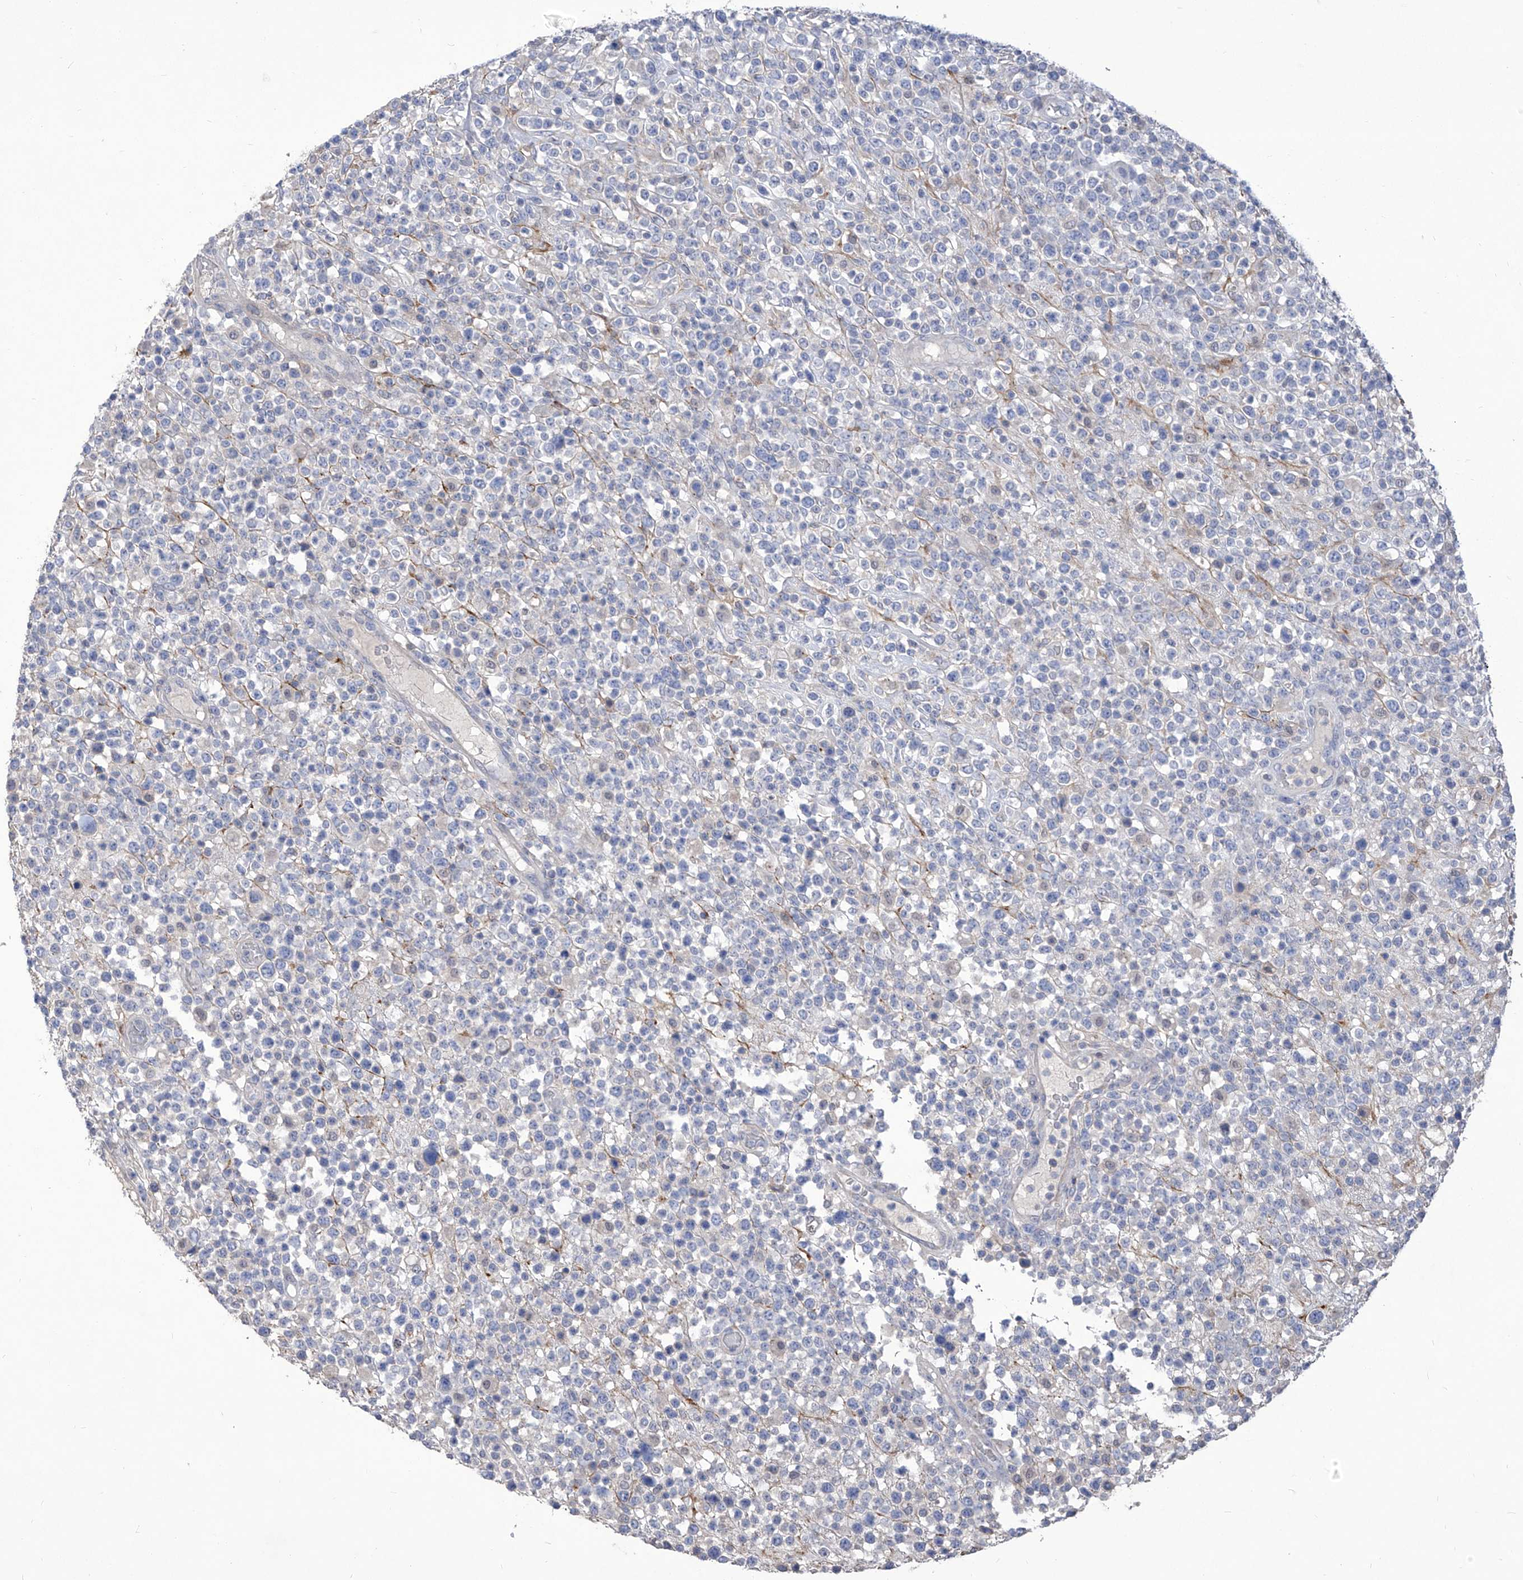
{"staining": {"intensity": "negative", "quantity": "none", "location": "none"}, "tissue": "lymphoma", "cell_type": "Tumor cells", "image_type": "cancer", "snomed": [{"axis": "morphology", "description": "Malignant lymphoma, non-Hodgkin's type, High grade"}, {"axis": "topography", "description": "Colon"}], "caption": "Immunohistochemical staining of high-grade malignant lymphoma, non-Hodgkin's type demonstrates no significant positivity in tumor cells. (DAB IHC visualized using brightfield microscopy, high magnification).", "gene": "TXNIP", "patient": {"sex": "female", "age": 53}}